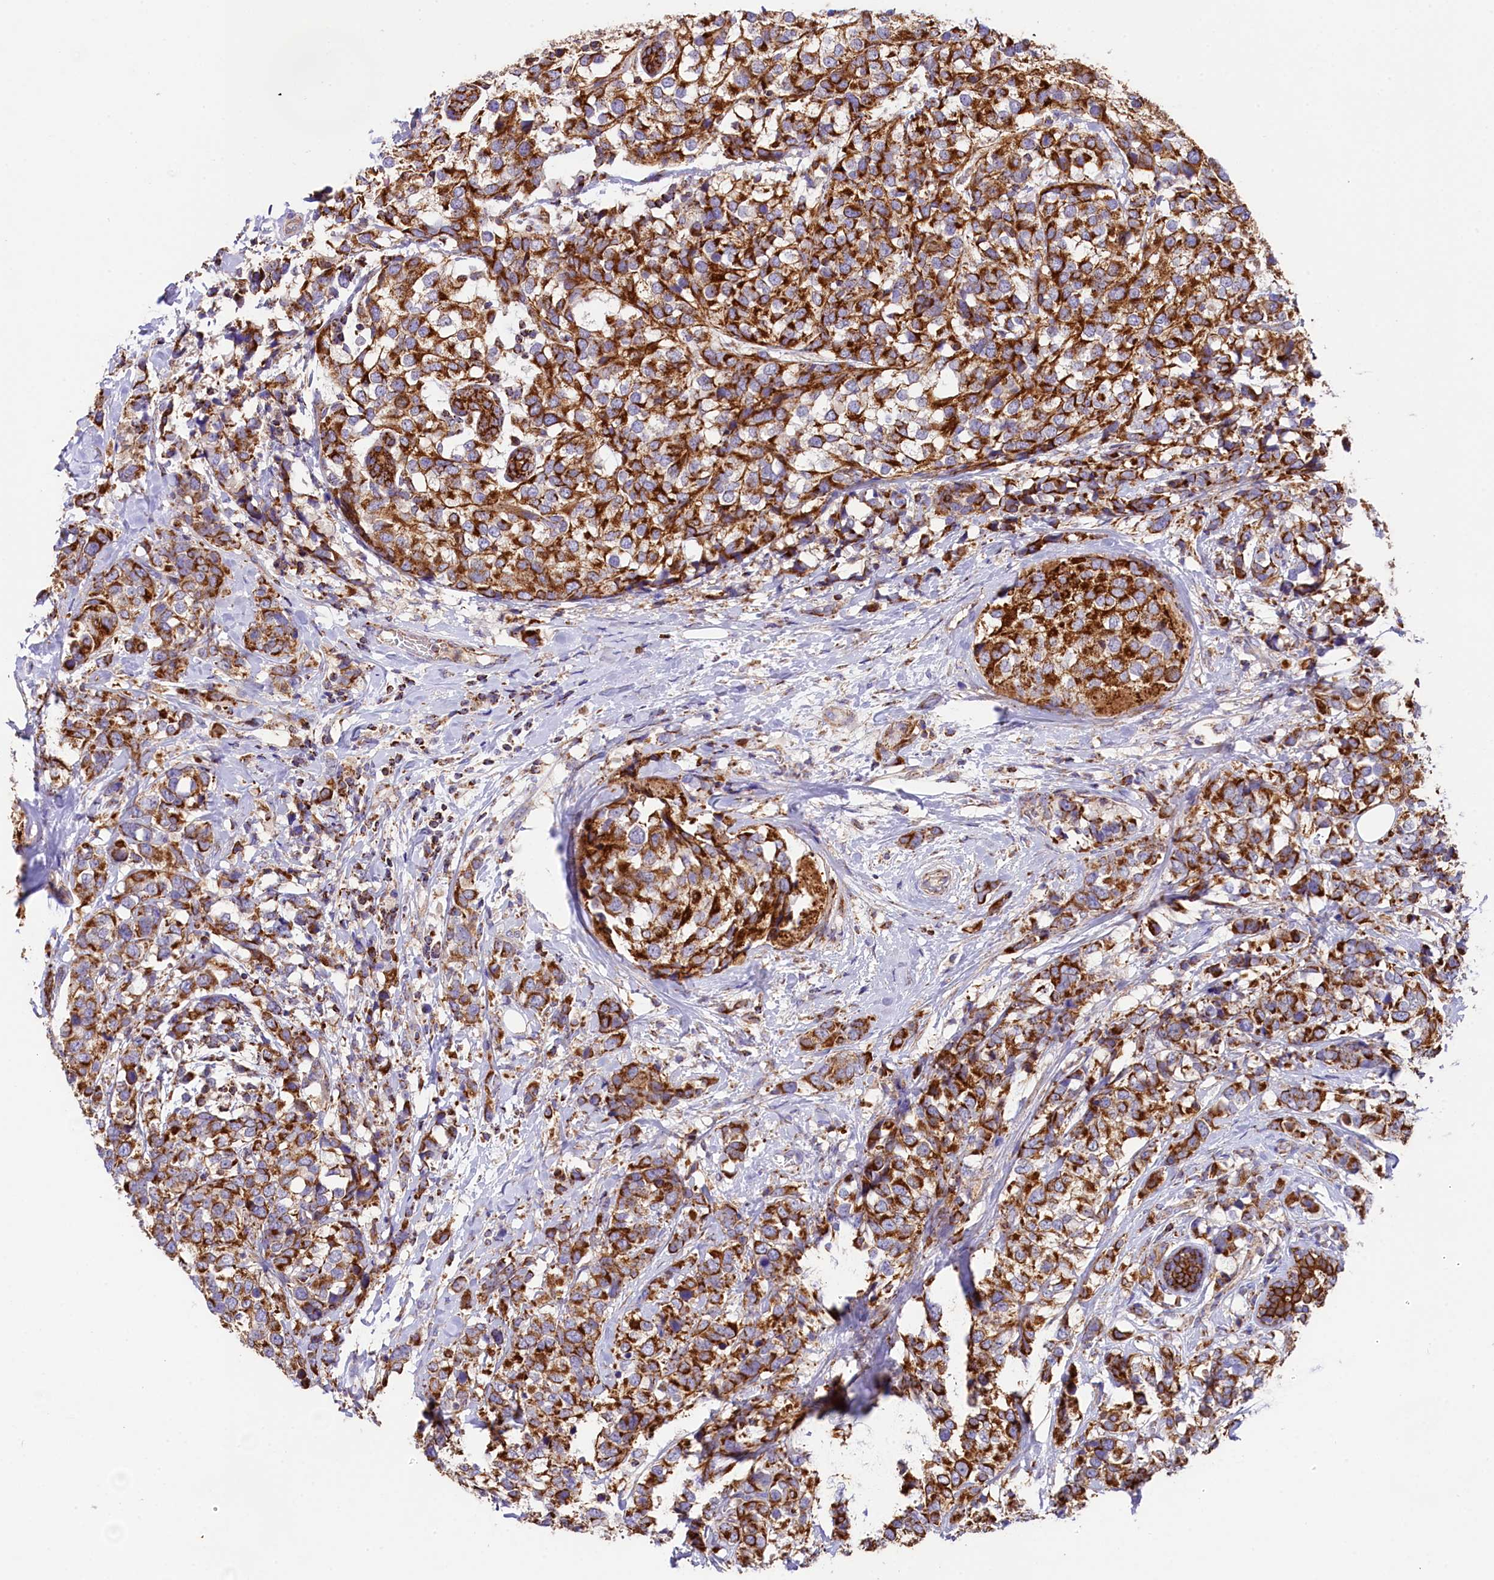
{"staining": {"intensity": "strong", "quantity": ">75%", "location": "cytoplasmic/membranous"}, "tissue": "breast cancer", "cell_type": "Tumor cells", "image_type": "cancer", "snomed": [{"axis": "morphology", "description": "Lobular carcinoma"}, {"axis": "topography", "description": "Breast"}], "caption": "Strong cytoplasmic/membranous protein positivity is appreciated in about >75% of tumor cells in lobular carcinoma (breast). Nuclei are stained in blue.", "gene": "CLYBL", "patient": {"sex": "female", "age": 59}}